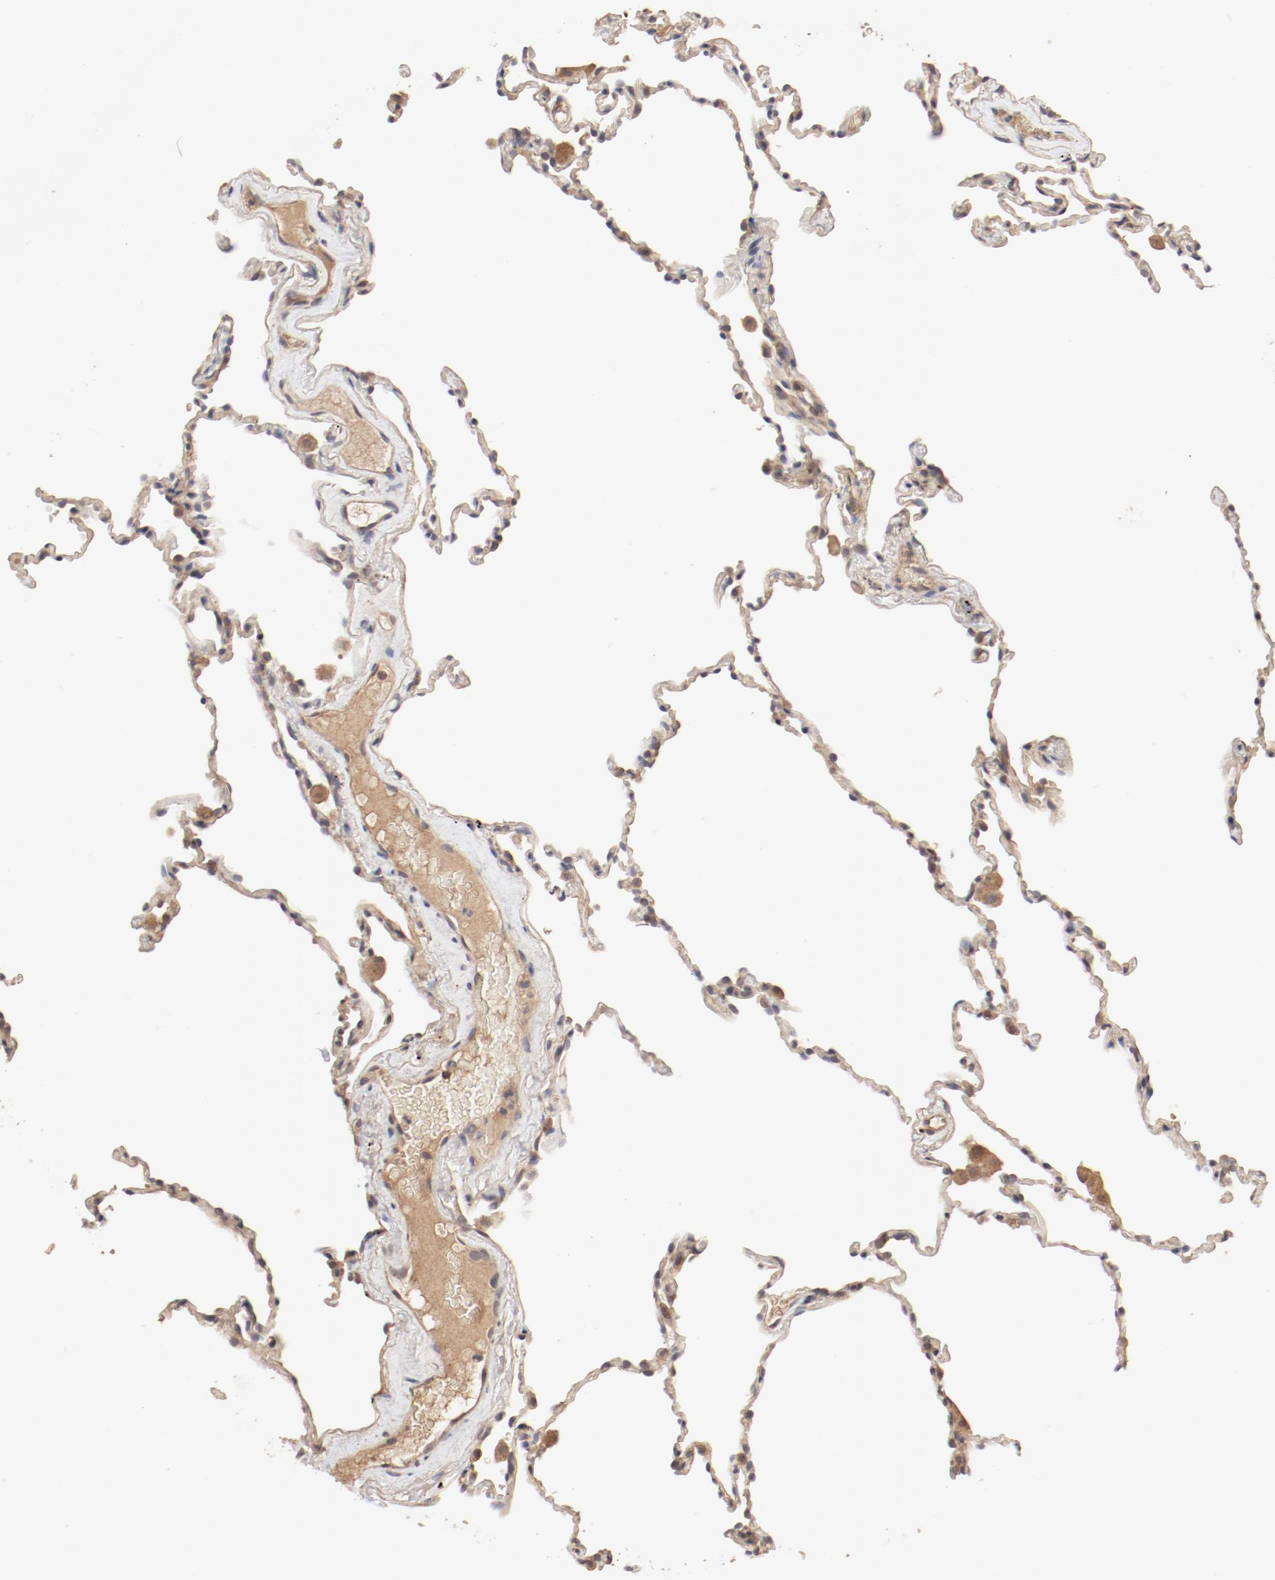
{"staining": {"intensity": "moderate", "quantity": ">75%", "location": "cytoplasmic/membranous"}, "tissue": "lung", "cell_type": "Alveolar cells", "image_type": "normal", "snomed": [{"axis": "morphology", "description": "Normal tissue, NOS"}, {"axis": "morphology", "description": "Soft tissue tumor metastatic"}, {"axis": "topography", "description": "Lung"}], "caption": "Human lung stained for a protein (brown) exhibits moderate cytoplasmic/membranous positive expression in approximately >75% of alveolar cells.", "gene": "IL3RA", "patient": {"sex": "male", "age": 59}}